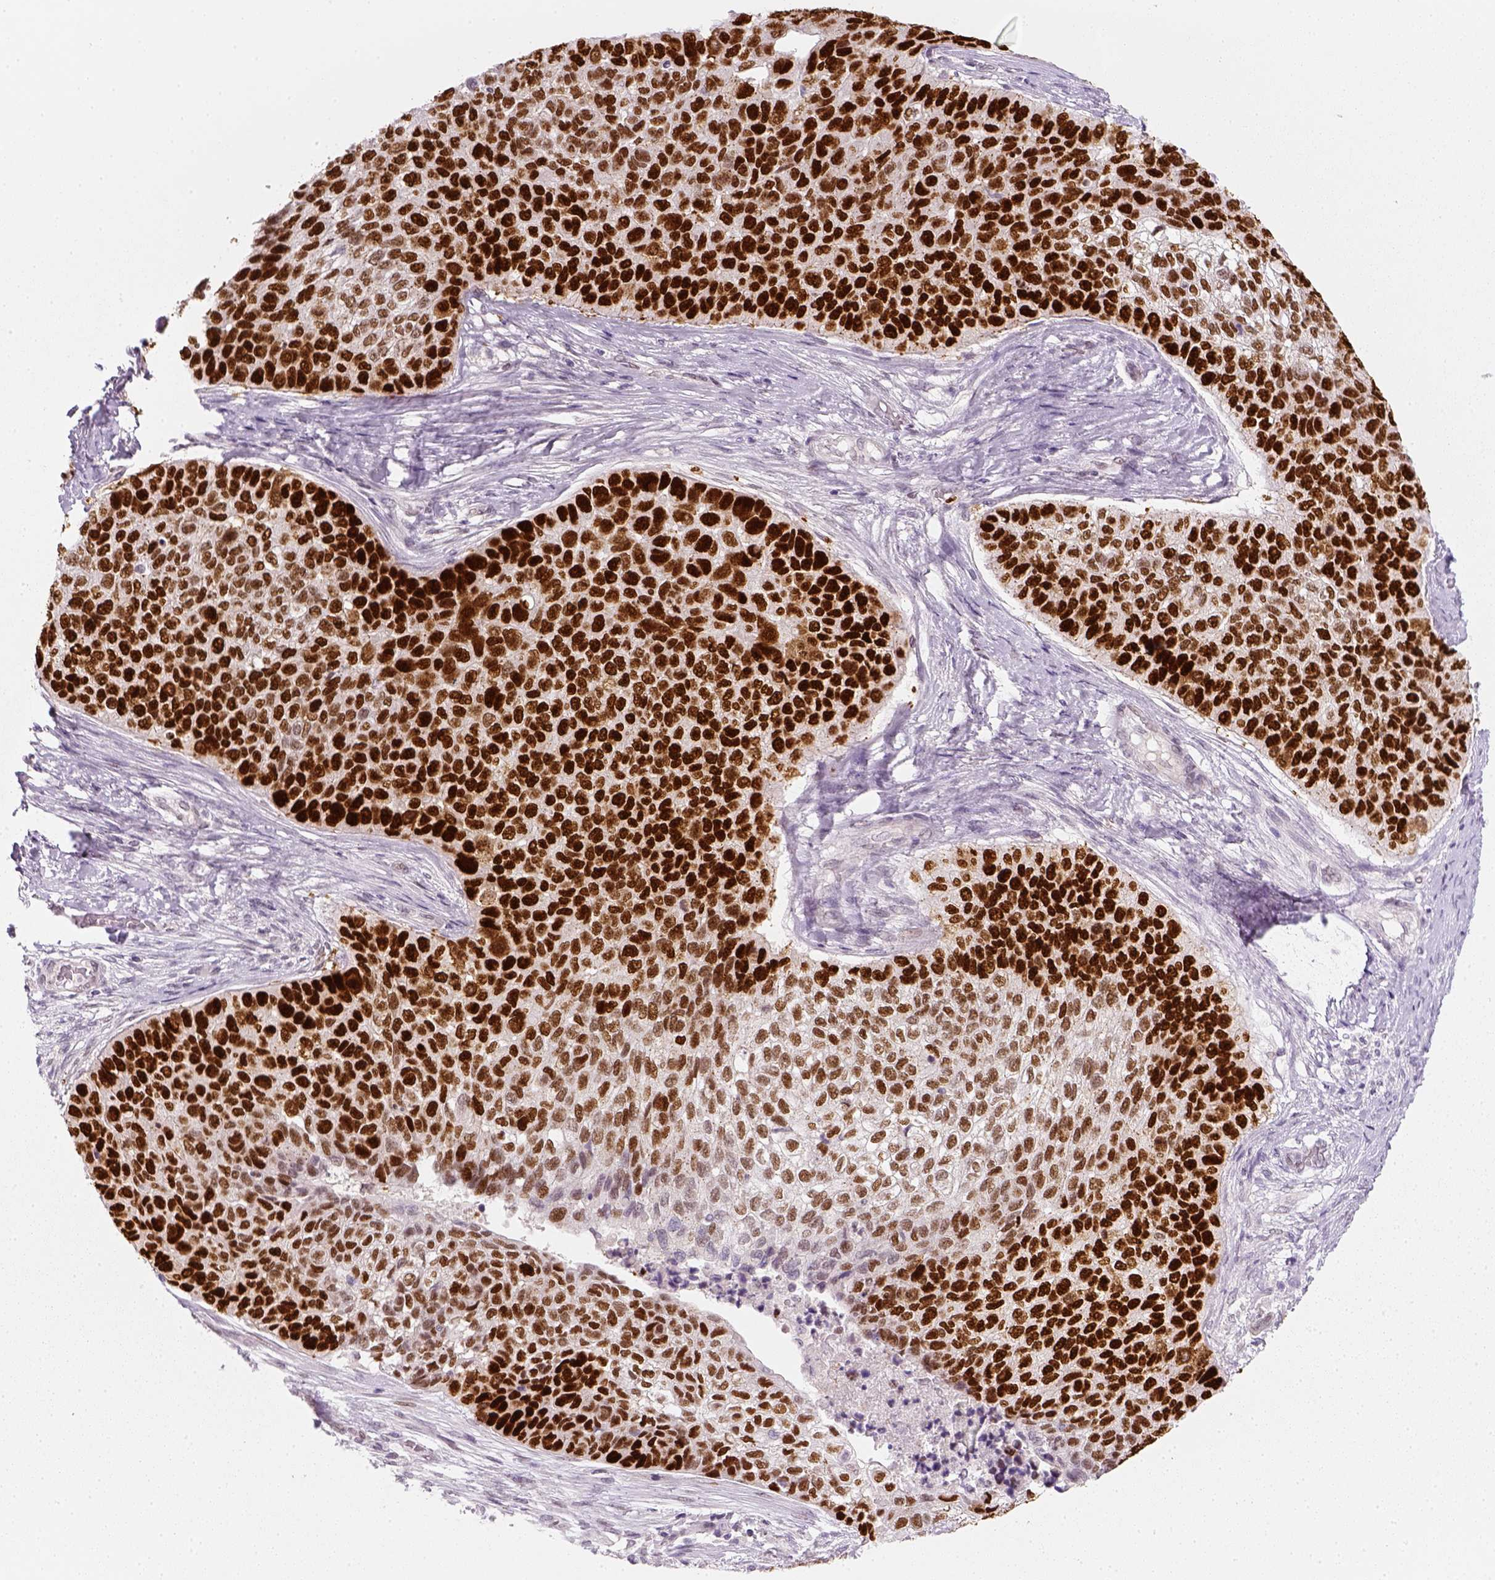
{"staining": {"intensity": "strong", "quantity": ">75%", "location": "nuclear"}, "tissue": "lung cancer", "cell_type": "Tumor cells", "image_type": "cancer", "snomed": [{"axis": "morphology", "description": "Squamous cell carcinoma, NOS"}, {"axis": "topography", "description": "Lung"}], "caption": "Protein expression analysis of human squamous cell carcinoma (lung) reveals strong nuclear expression in about >75% of tumor cells.", "gene": "TP53", "patient": {"sex": "male", "age": 69}}